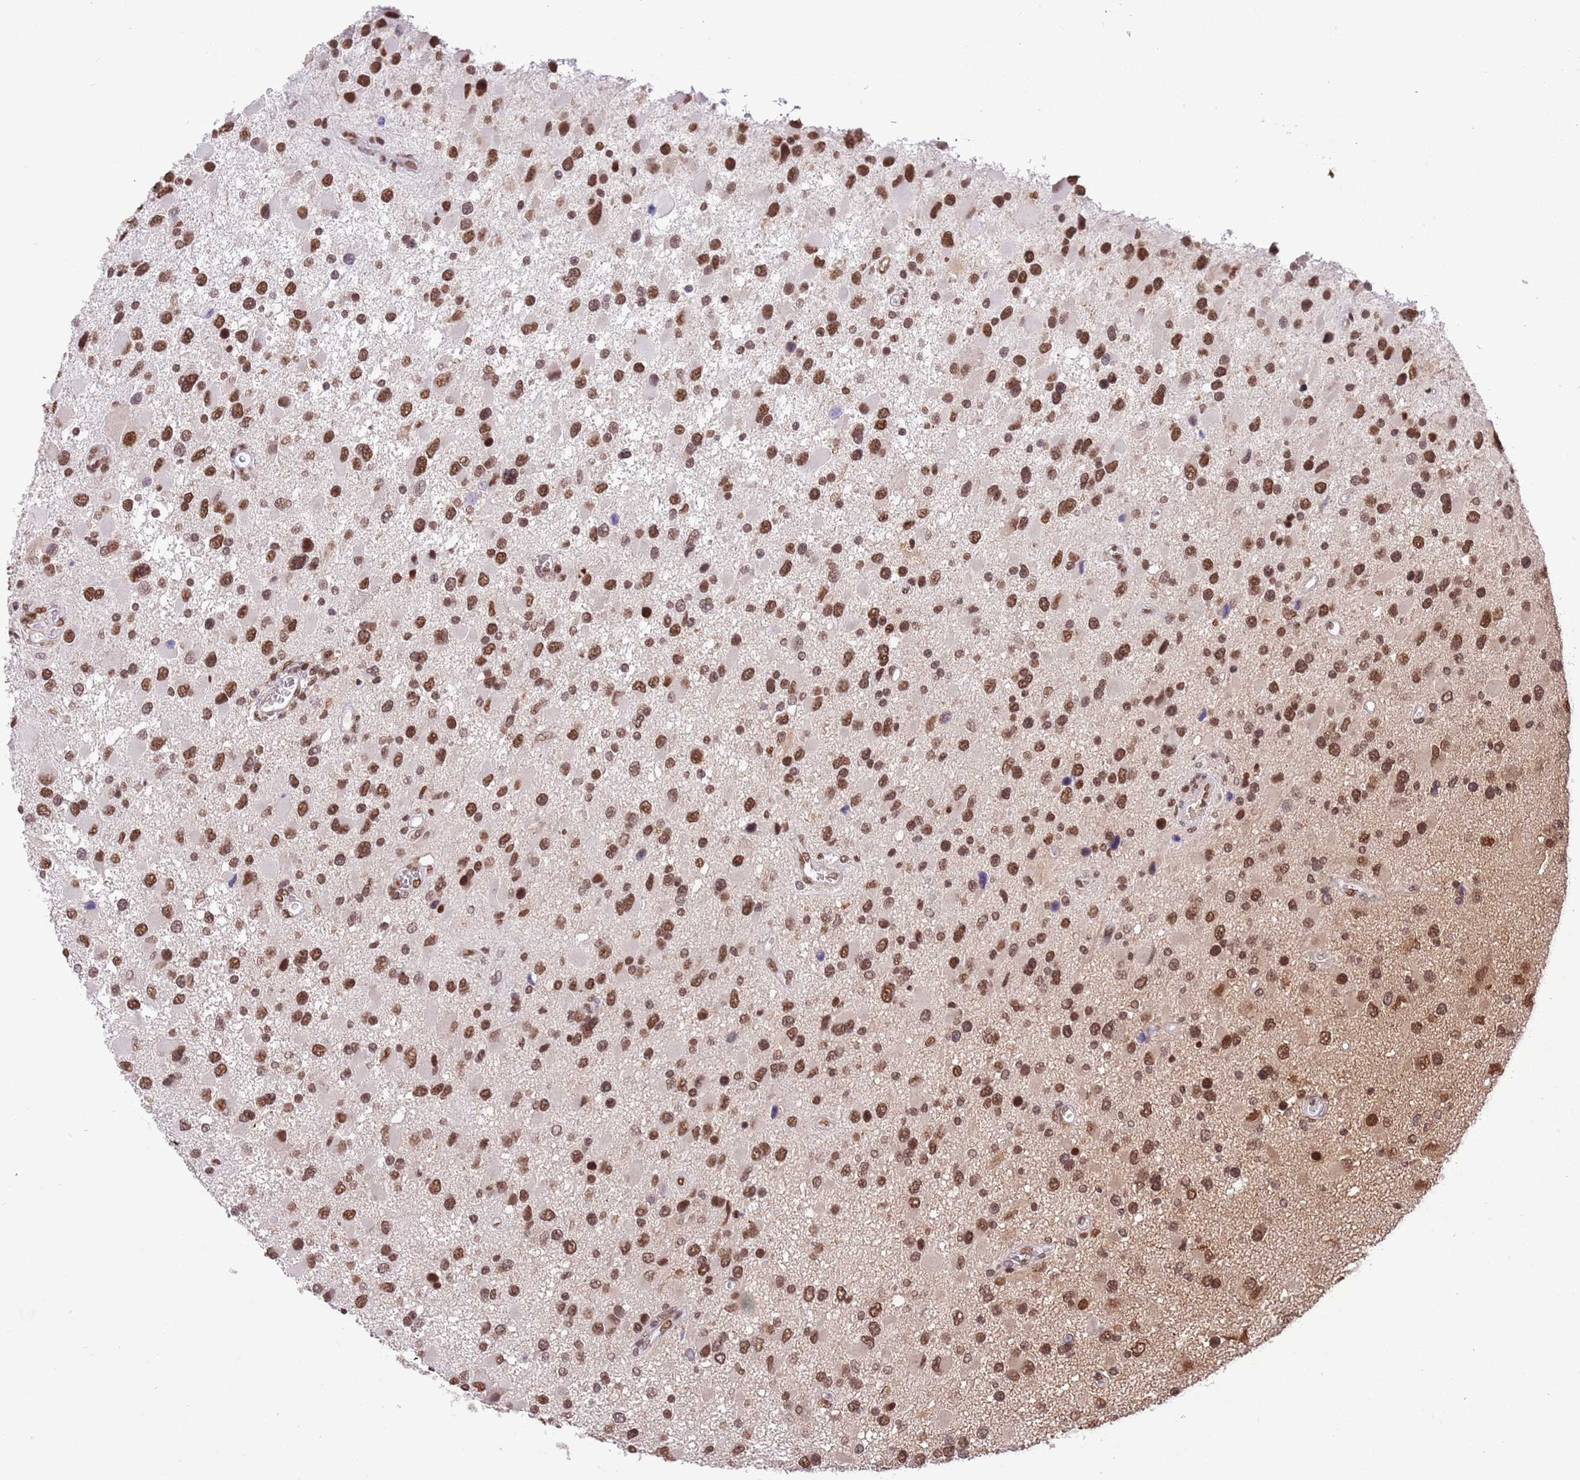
{"staining": {"intensity": "strong", "quantity": ">75%", "location": "nuclear"}, "tissue": "glioma", "cell_type": "Tumor cells", "image_type": "cancer", "snomed": [{"axis": "morphology", "description": "Glioma, malignant, High grade"}, {"axis": "topography", "description": "Brain"}], "caption": "Glioma stained with a protein marker reveals strong staining in tumor cells.", "gene": "TRIM32", "patient": {"sex": "male", "age": 53}}